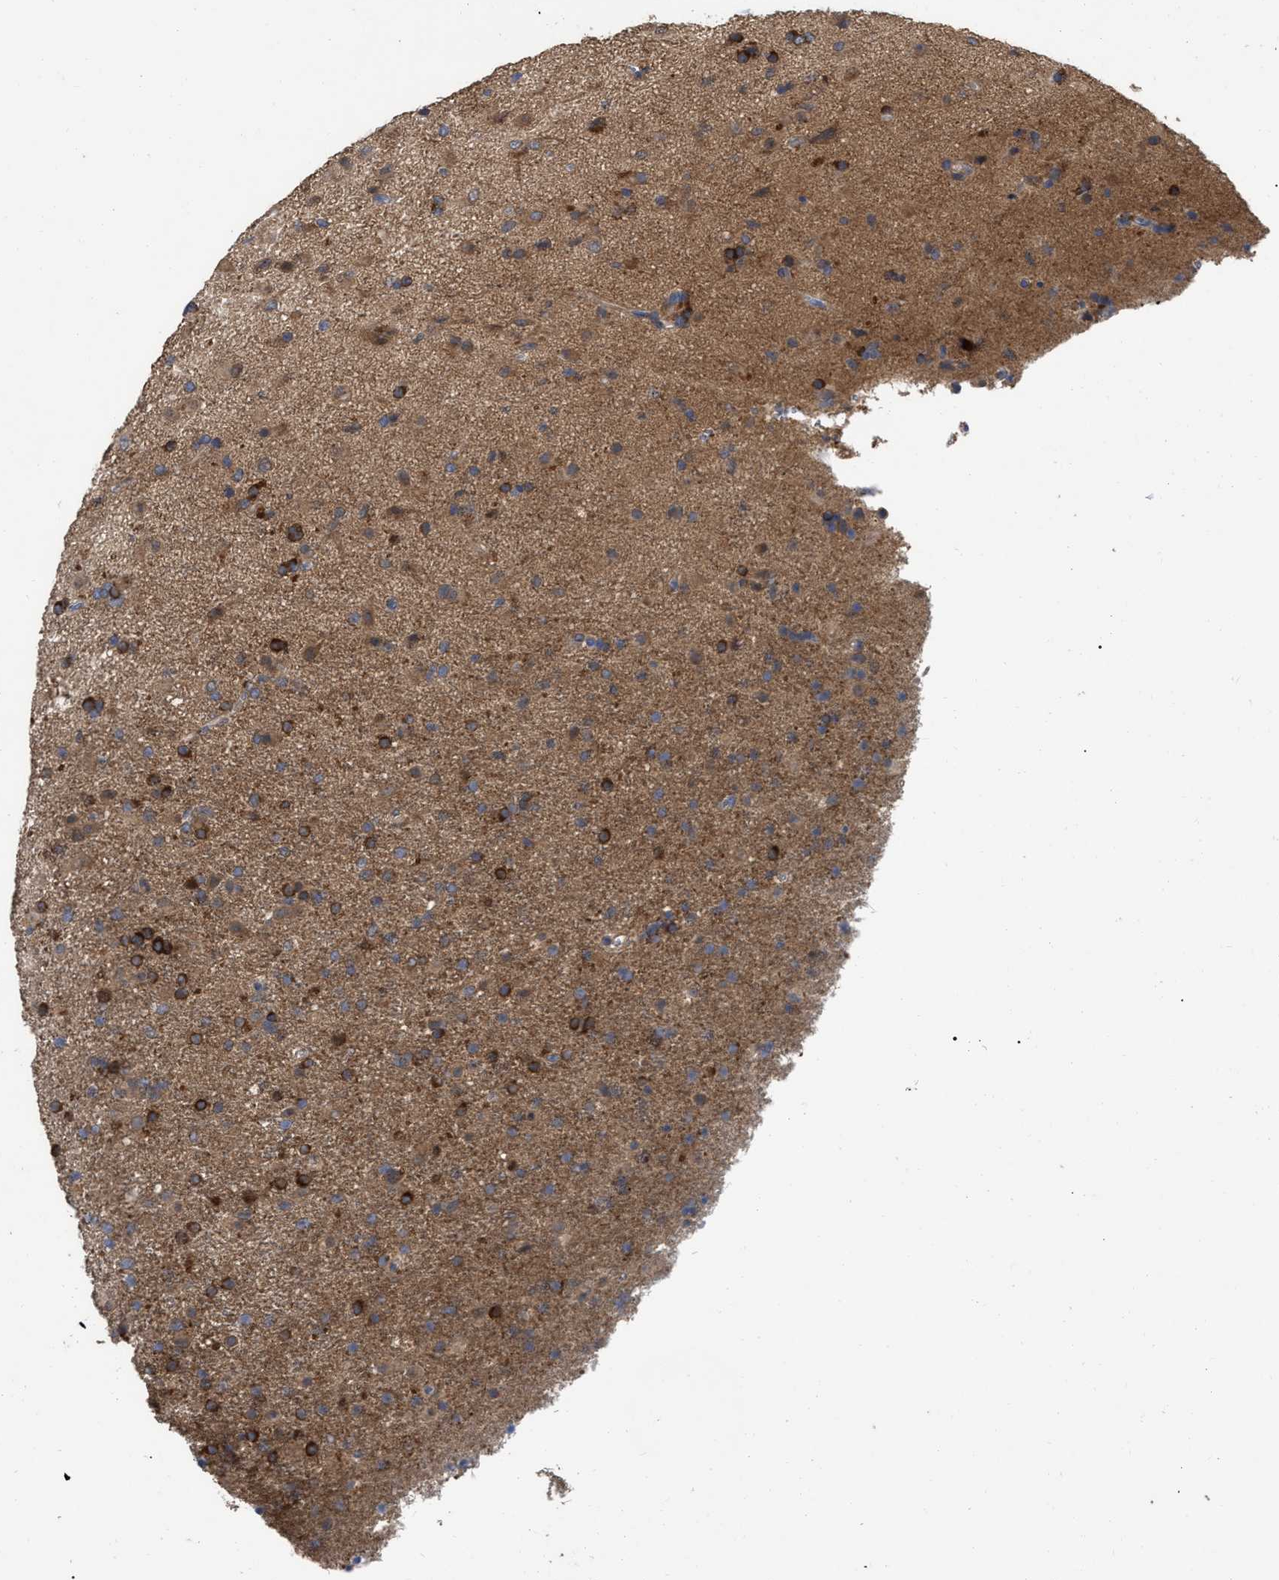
{"staining": {"intensity": "moderate", "quantity": "25%-75%", "location": "cytoplasmic/membranous"}, "tissue": "glioma", "cell_type": "Tumor cells", "image_type": "cancer", "snomed": [{"axis": "morphology", "description": "Glioma, malignant, Low grade"}, {"axis": "topography", "description": "Brain"}], "caption": "Malignant glioma (low-grade) tissue exhibits moderate cytoplasmic/membranous staining in approximately 25%-75% of tumor cells, visualized by immunohistochemistry.", "gene": "RAP1GDS1", "patient": {"sex": "male", "age": 65}}